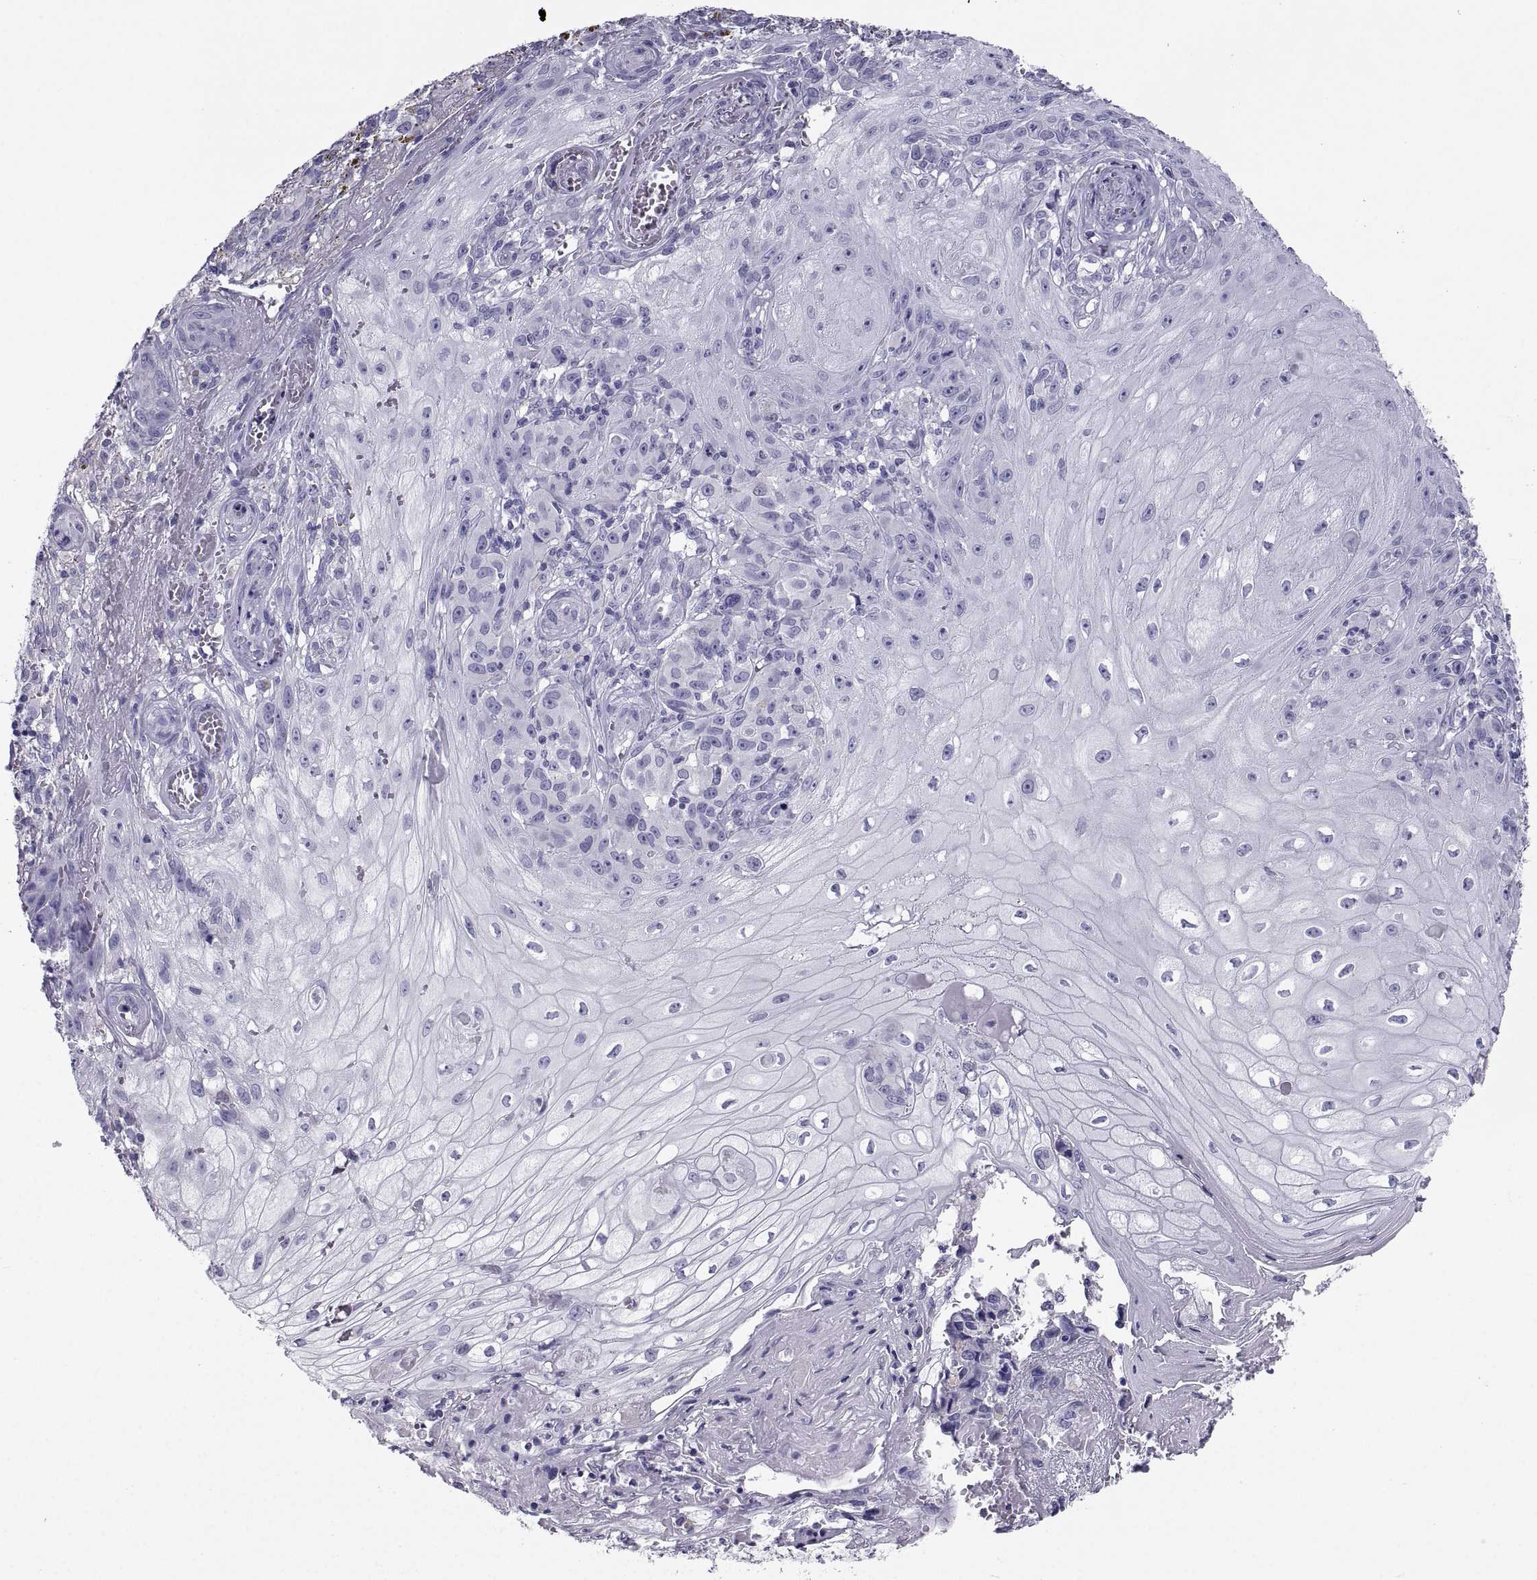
{"staining": {"intensity": "negative", "quantity": "none", "location": "none"}, "tissue": "melanoma", "cell_type": "Tumor cells", "image_type": "cancer", "snomed": [{"axis": "morphology", "description": "Malignant melanoma, NOS"}, {"axis": "topography", "description": "Skin"}], "caption": "Melanoma was stained to show a protein in brown. There is no significant positivity in tumor cells.", "gene": "PCSK1N", "patient": {"sex": "female", "age": 53}}